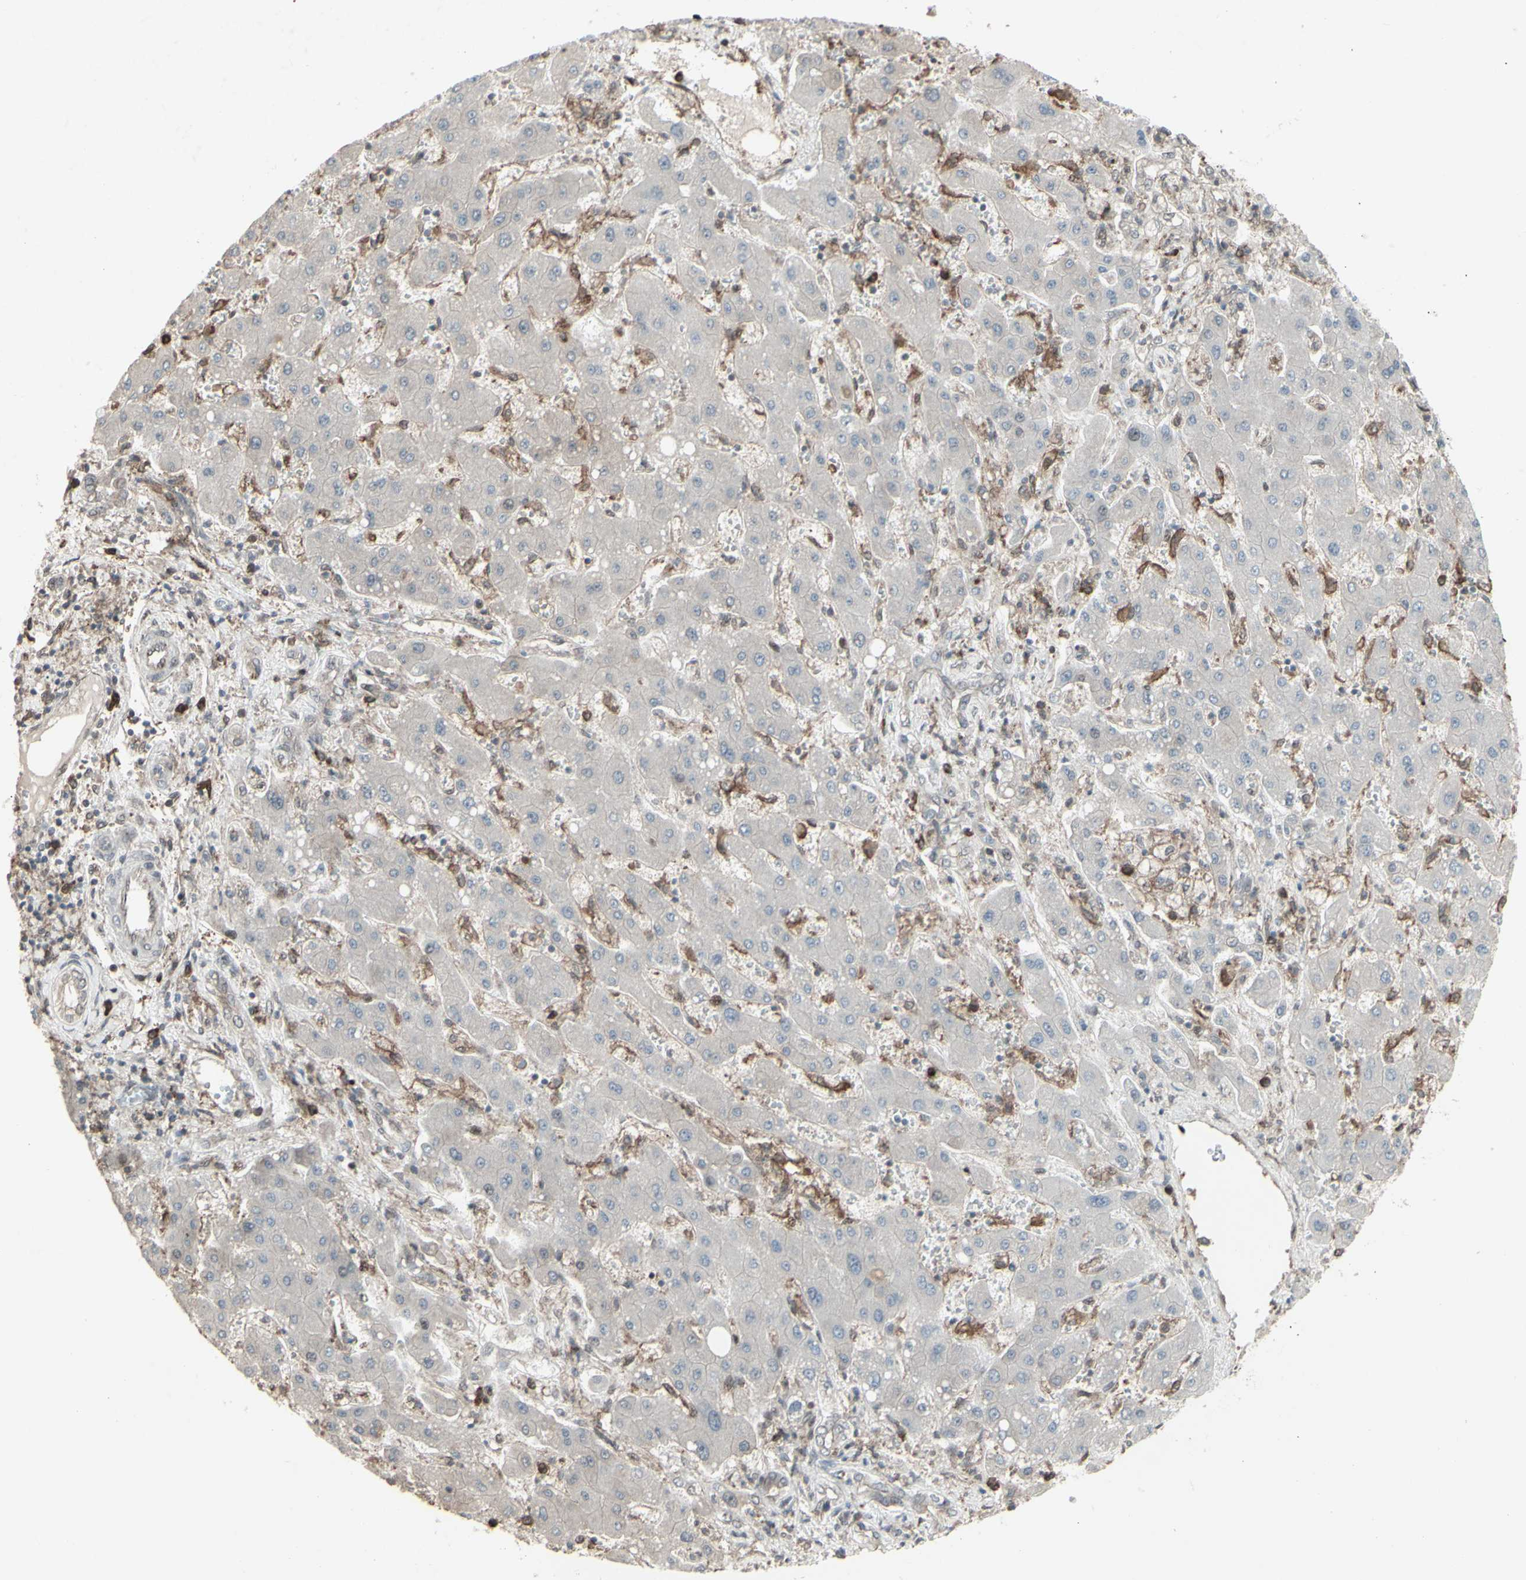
{"staining": {"intensity": "negative", "quantity": "none", "location": "none"}, "tissue": "liver cancer", "cell_type": "Tumor cells", "image_type": "cancer", "snomed": [{"axis": "morphology", "description": "Cholangiocarcinoma"}, {"axis": "topography", "description": "Liver"}], "caption": "High power microscopy image of an IHC micrograph of liver cancer, revealing no significant expression in tumor cells.", "gene": "CD33", "patient": {"sex": "male", "age": 50}}